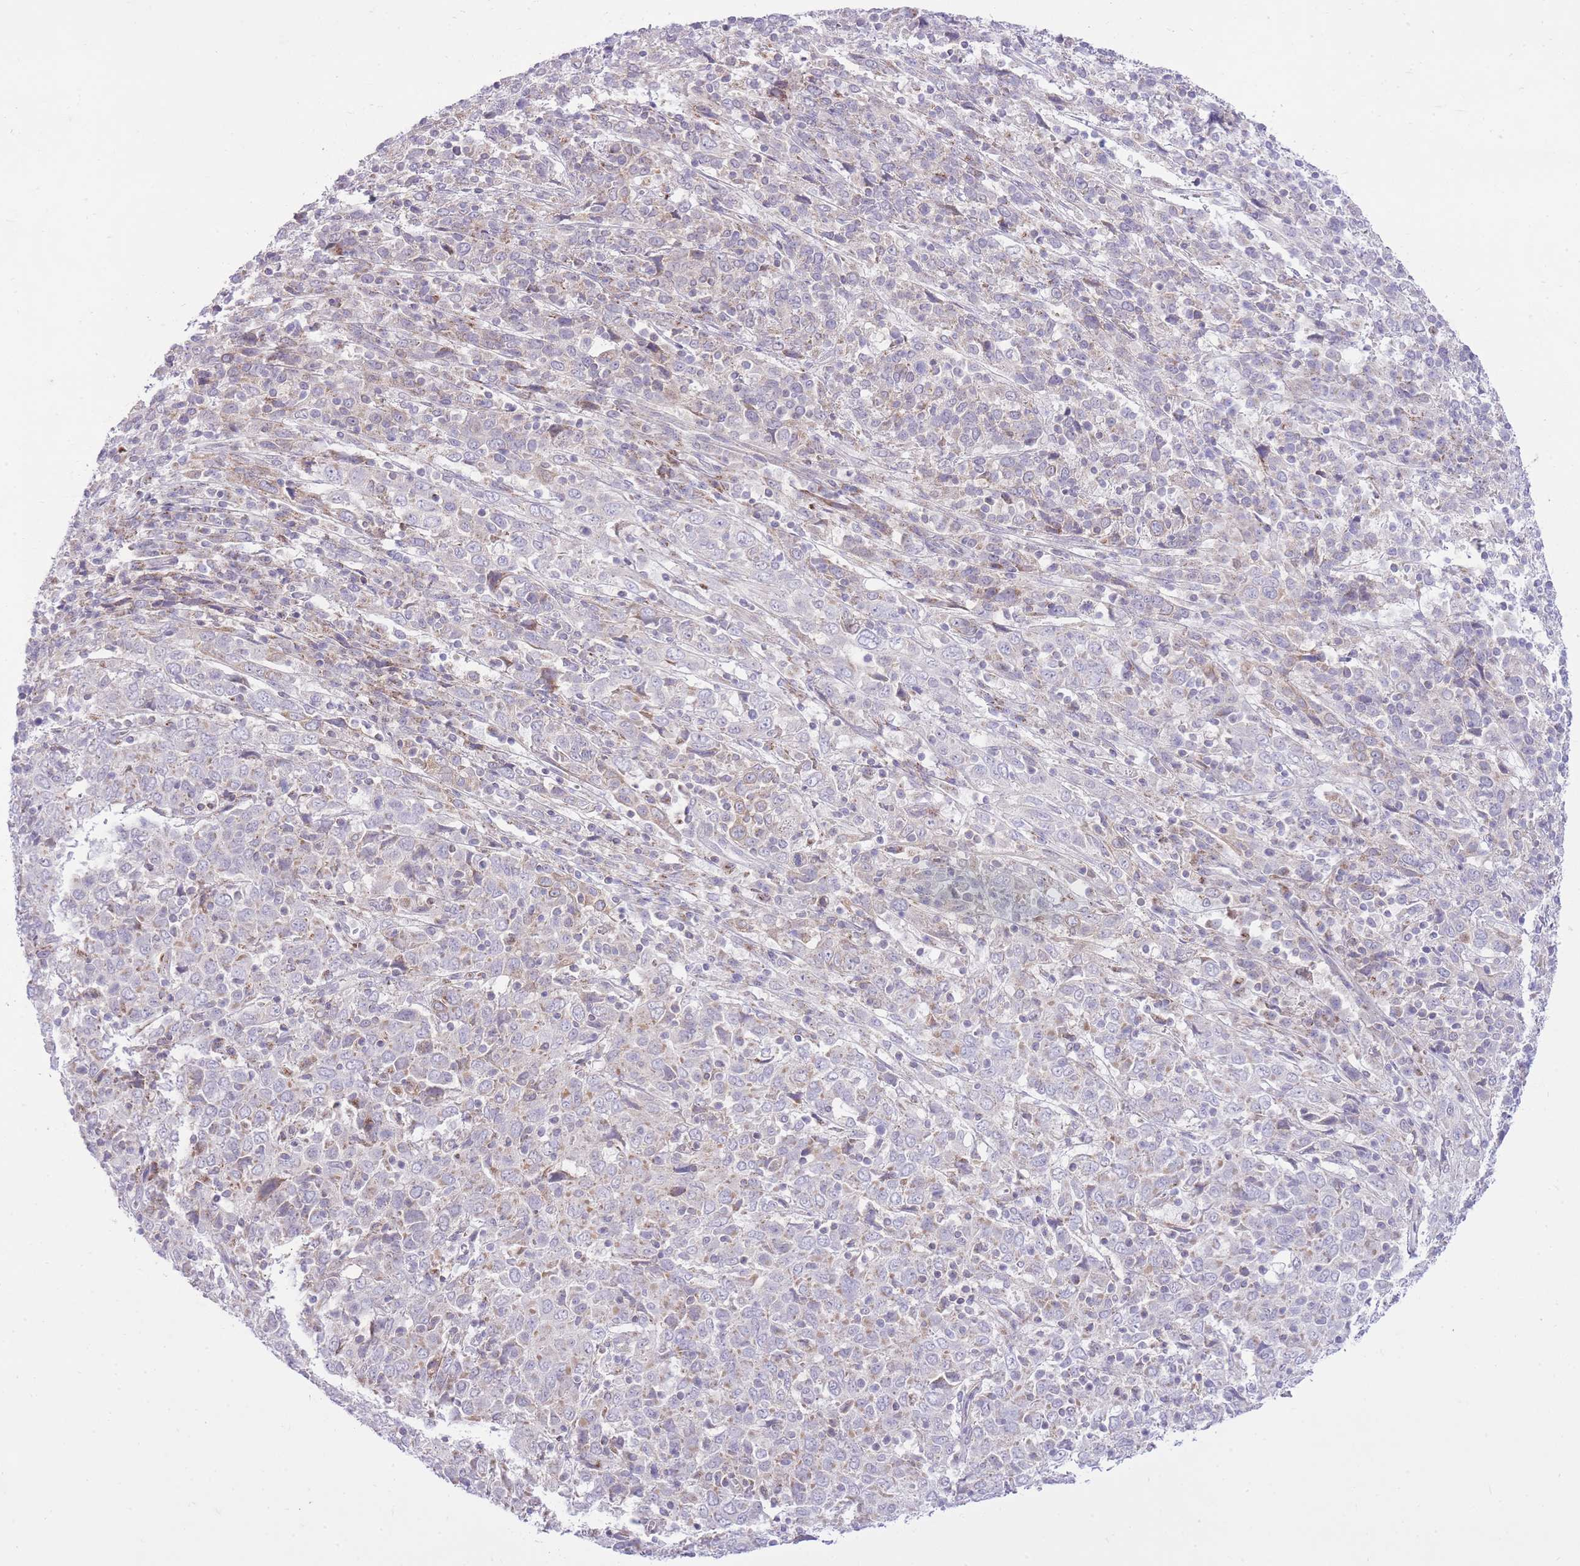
{"staining": {"intensity": "negative", "quantity": "none", "location": "none"}, "tissue": "cervical cancer", "cell_type": "Tumor cells", "image_type": "cancer", "snomed": [{"axis": "morphology", "description": "Squamous cell carcinoma, NOS"}, {"axis": "topography", "description": "Cervix"}], "caption": "Immunohistochemical staining of human cervical cancer (squamous cell carcinoma) demonstrates no significant expression in tumor cells. (DAB (3,3'-diaminobenzidine) immunohistochemistry visualized using brightfield microscopy, high magnification).", "gene": "DENND2D", "patient": {"sex": "female", "age": 46}}